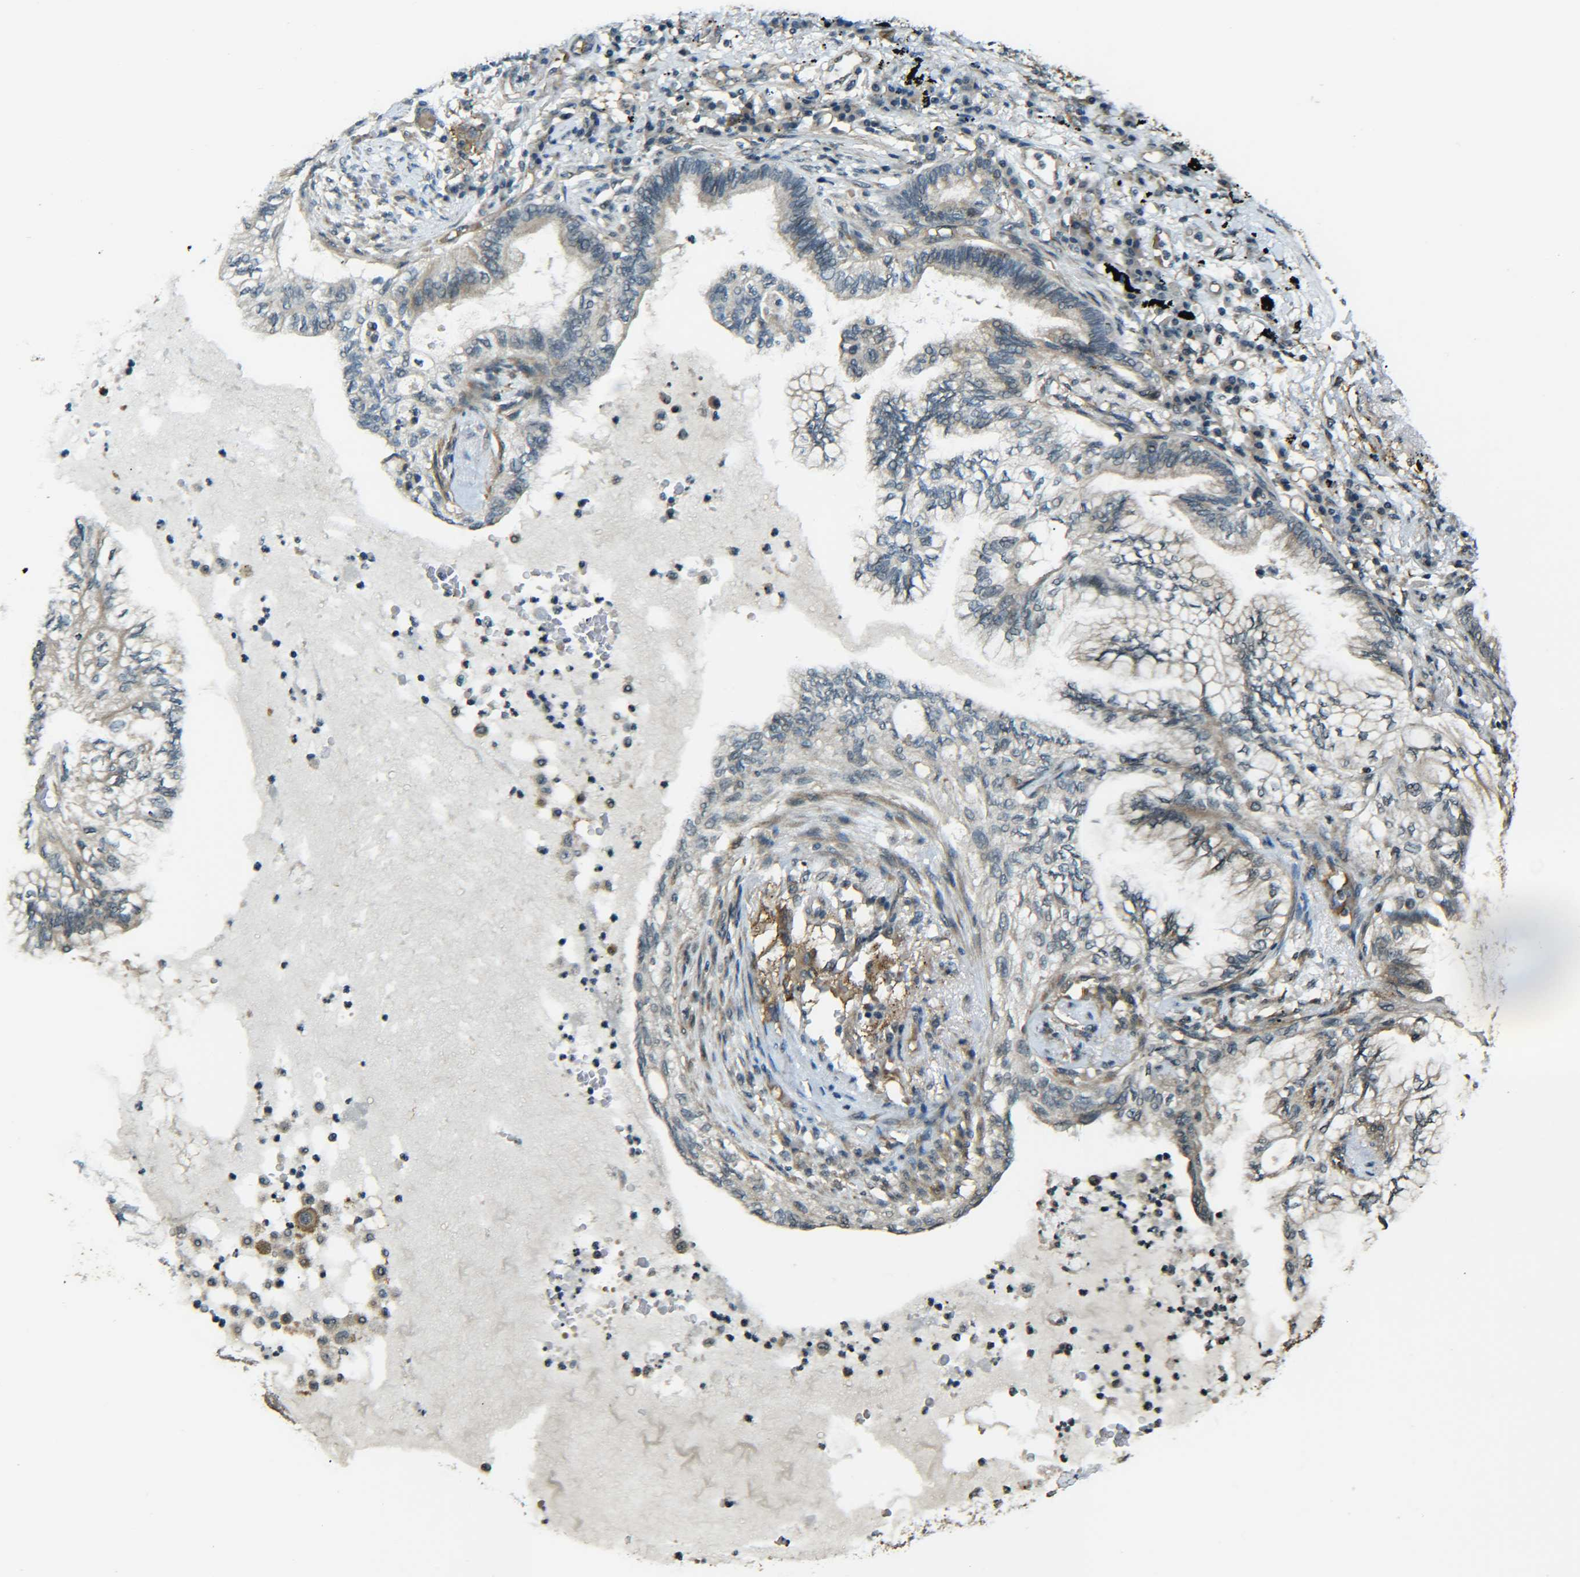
{"staining": {"intensity": "moderate", "quantity": "<25%", "location": "cytoplasmic/membranous"}, "tissue": "lung cancer", "cell_type": "Tumor cells", "image_type": "cancer", "snomed": [{"axis": "morphology", "description": "Normal tissue, NOS"}, {"axis": "morphology", "description": "Adenocarcinoma, NOS"}, {"axis": "topography", "description": "Bronchus"}, {"axis": "topography", "description": "Lung"}], "caption": "Human lung cancer (adenocarcinoma) stained with a brown dye shows moderate cytoplasmic/membranous positive staining in about <25% of tumor cells.", "gene": "DAB2", "patient": {"sex": "female", "age": 70}}